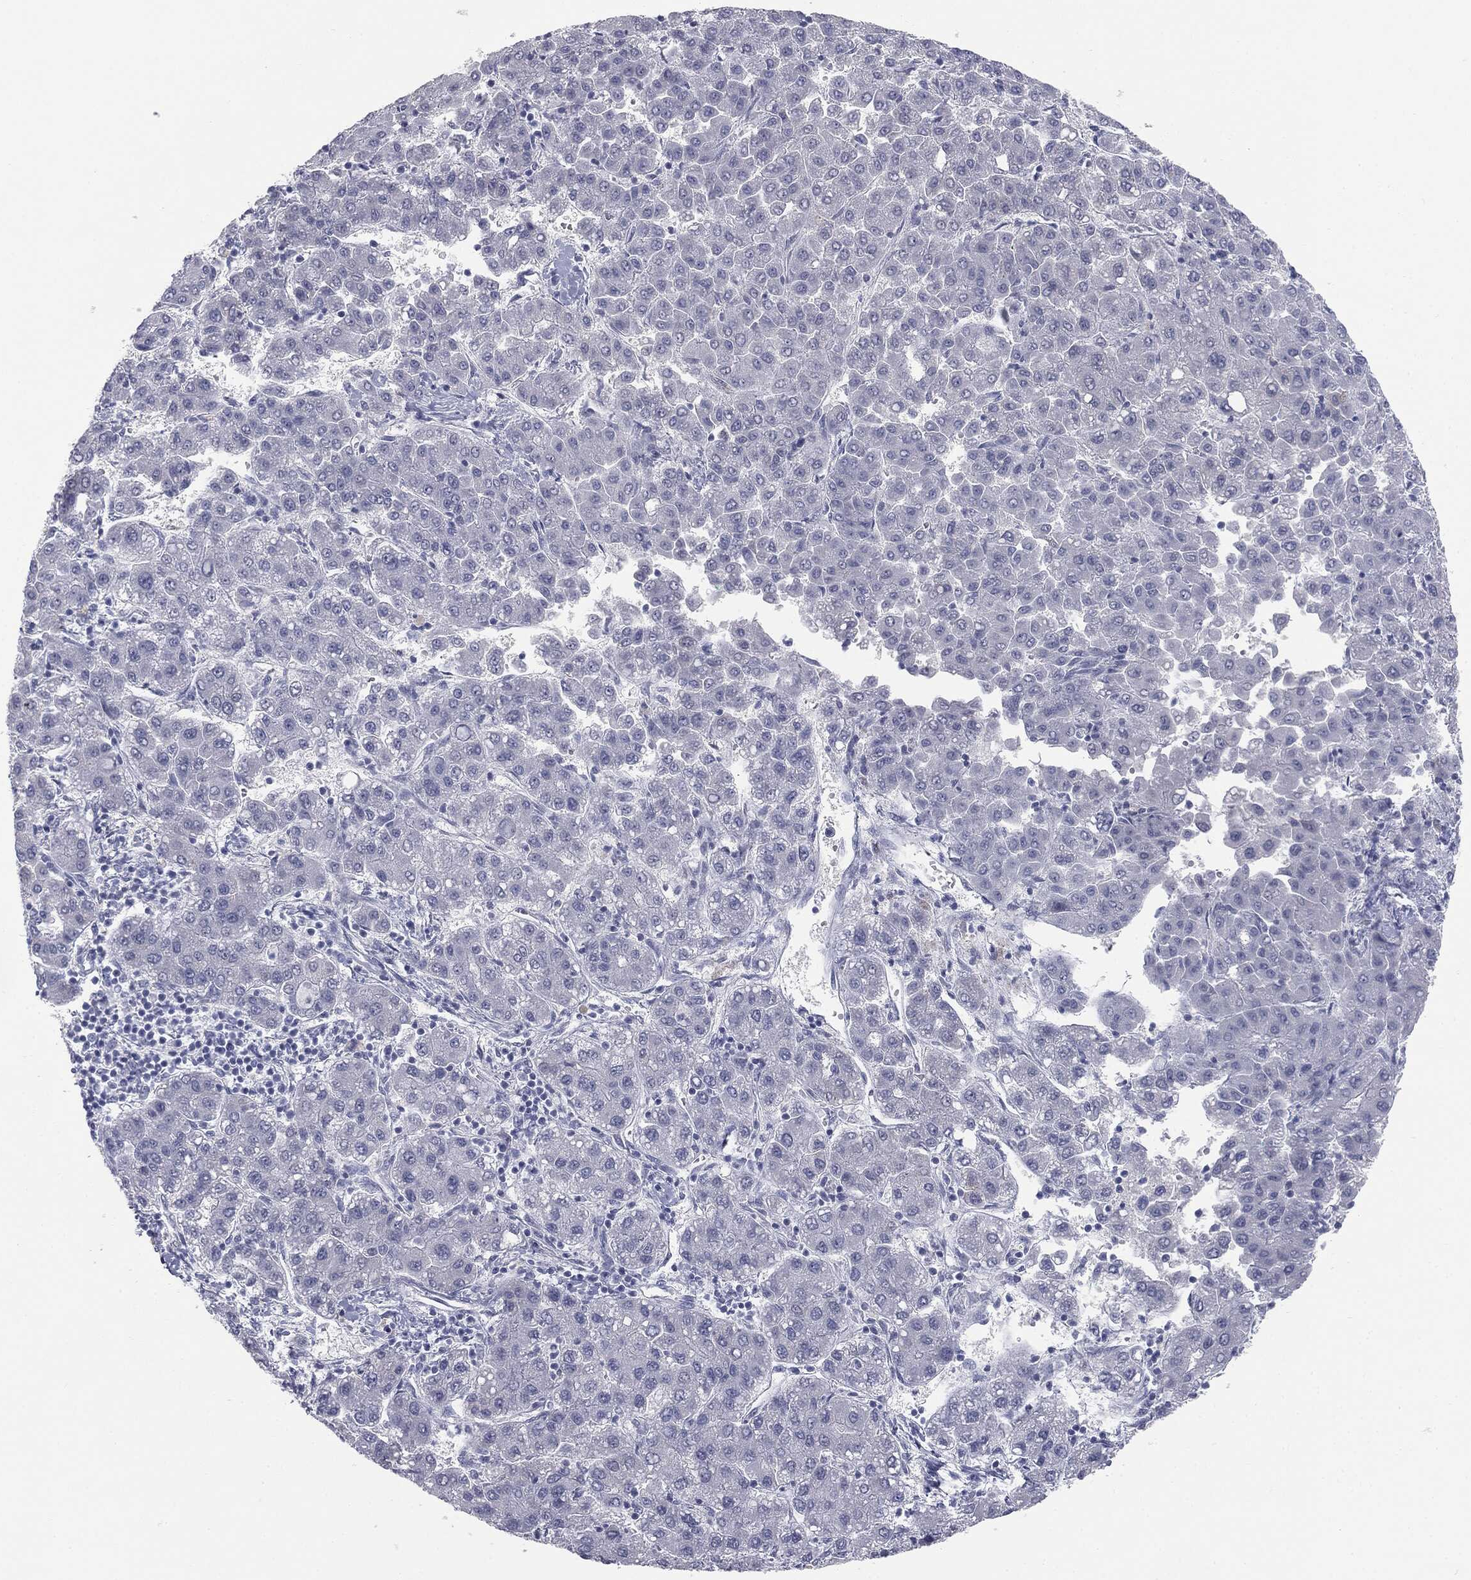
{"staining": {"intensity": "negative", "quantity": "none", "location": "none"}, "tissue": "liver cancer", "cell_type": "Tumor cells", "image_type": "cancer", "snomed": [{"axis": "morphology", "description": "Carcinoma, Hepatocellular, NOS"}, {"axis": "topography", "description": "Liver"}], "caption": "DAB (3,3'-diaminobenzidine) immunohistochemical staining of liver hepatocellular carcinoma demonstrates no significant expression in tumor cells. The staining was performed using DAB (3,3'-diaminobenzidine) to visualize the protein expression in brown, while the nuclei were stained in blue with hematoxylin (Magnification: 20x).", "gene": "MUC5AC", "patient": {"sex": "male", "age": 65}}